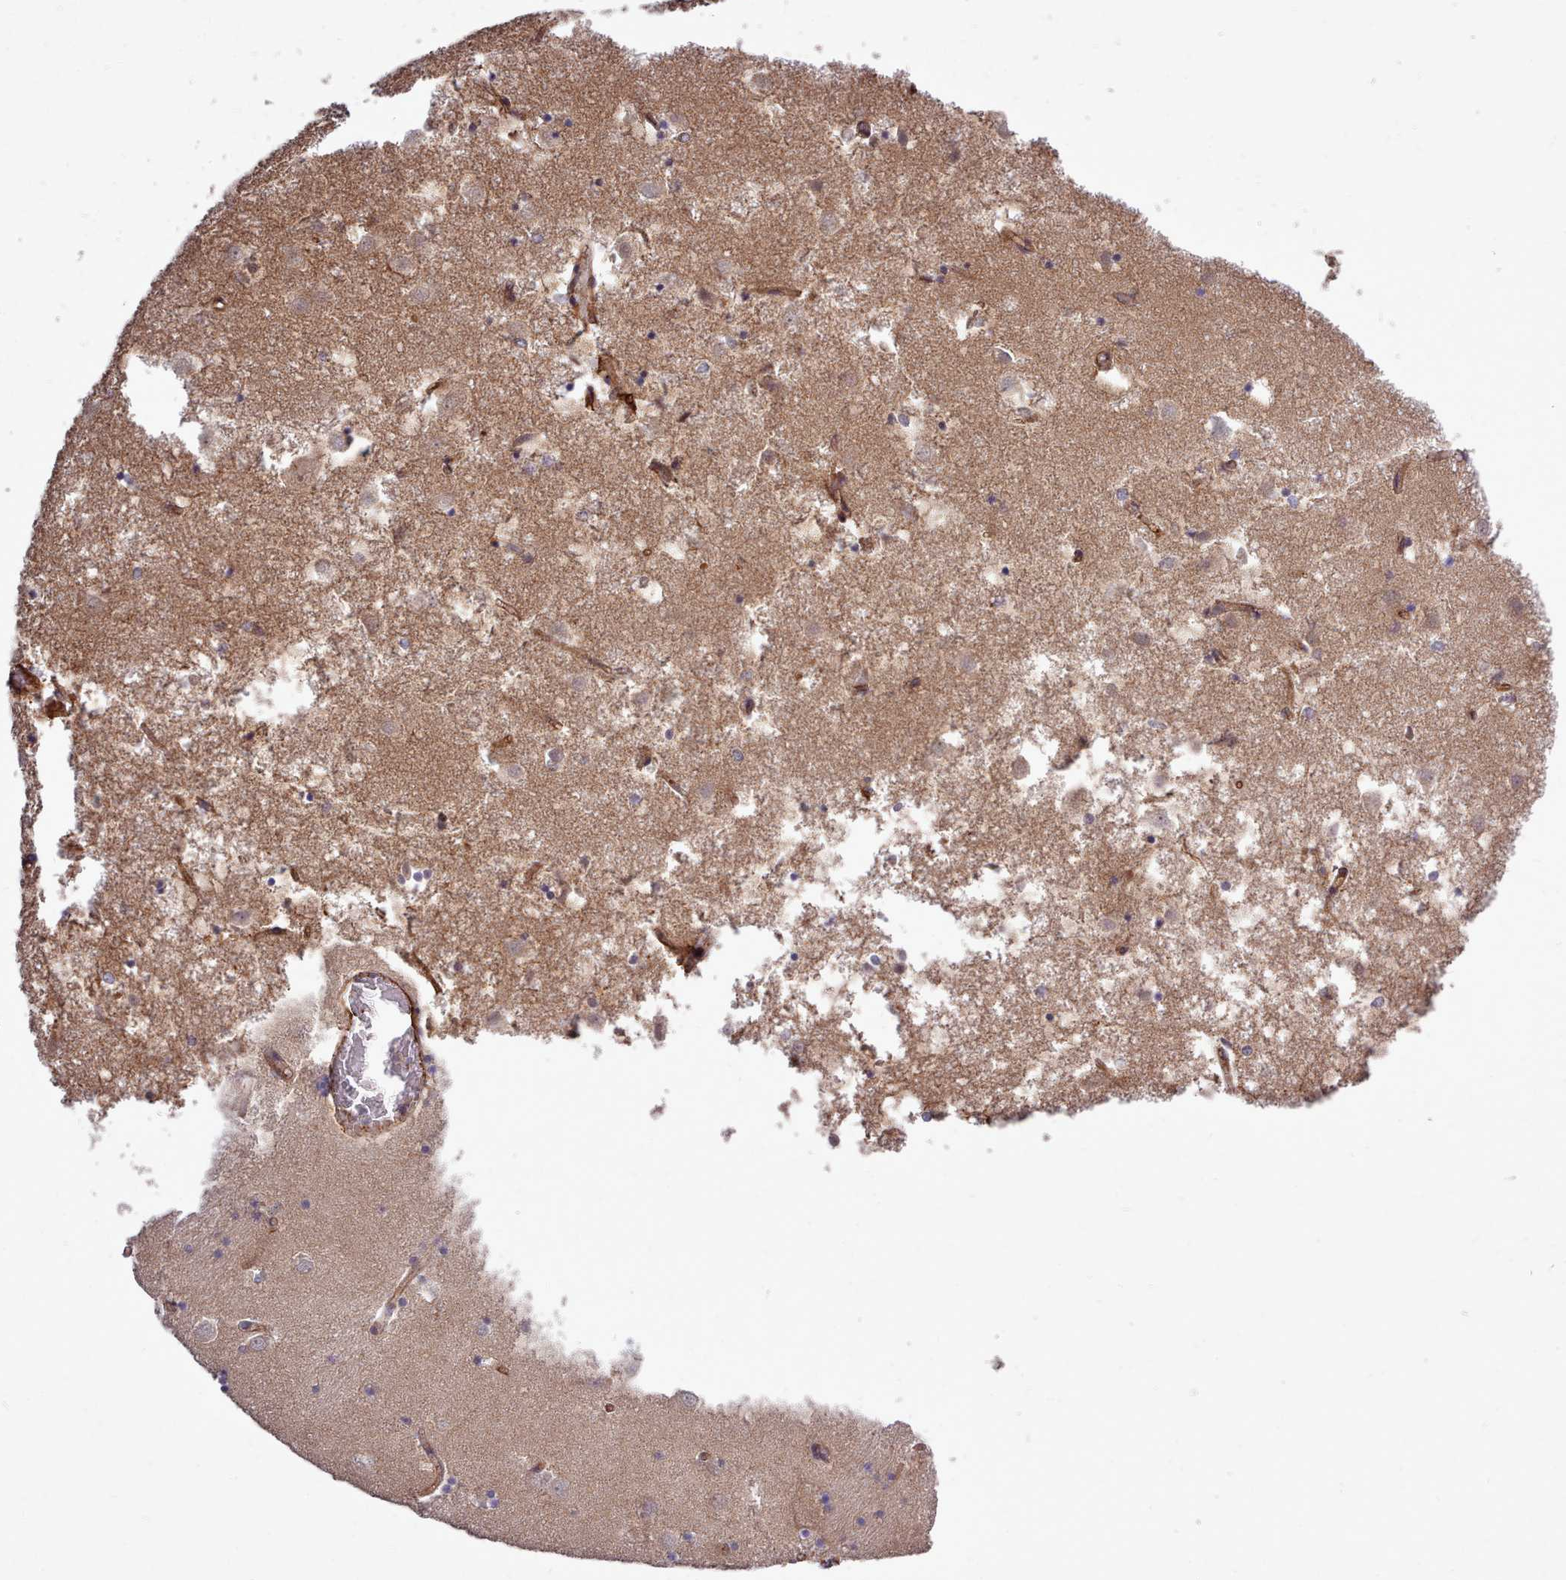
{"staining": {"intensity": "negative", "quantity": "none", "location": "none"}, "tissue": "caudate", "cell_type": "Glial cells", "image_type": "normal", "snomed": [{"axis": "morphology", "description": "Normal tissue, NOS"}, {"axis": "topography", "description": "Lateral ventricle wall"}], "caption": "Histopathology image shows no significant protein positivity in glial cells of normal caudate.", "gene": "STUB1", "patient": {"sex": "male", "age": 70}}